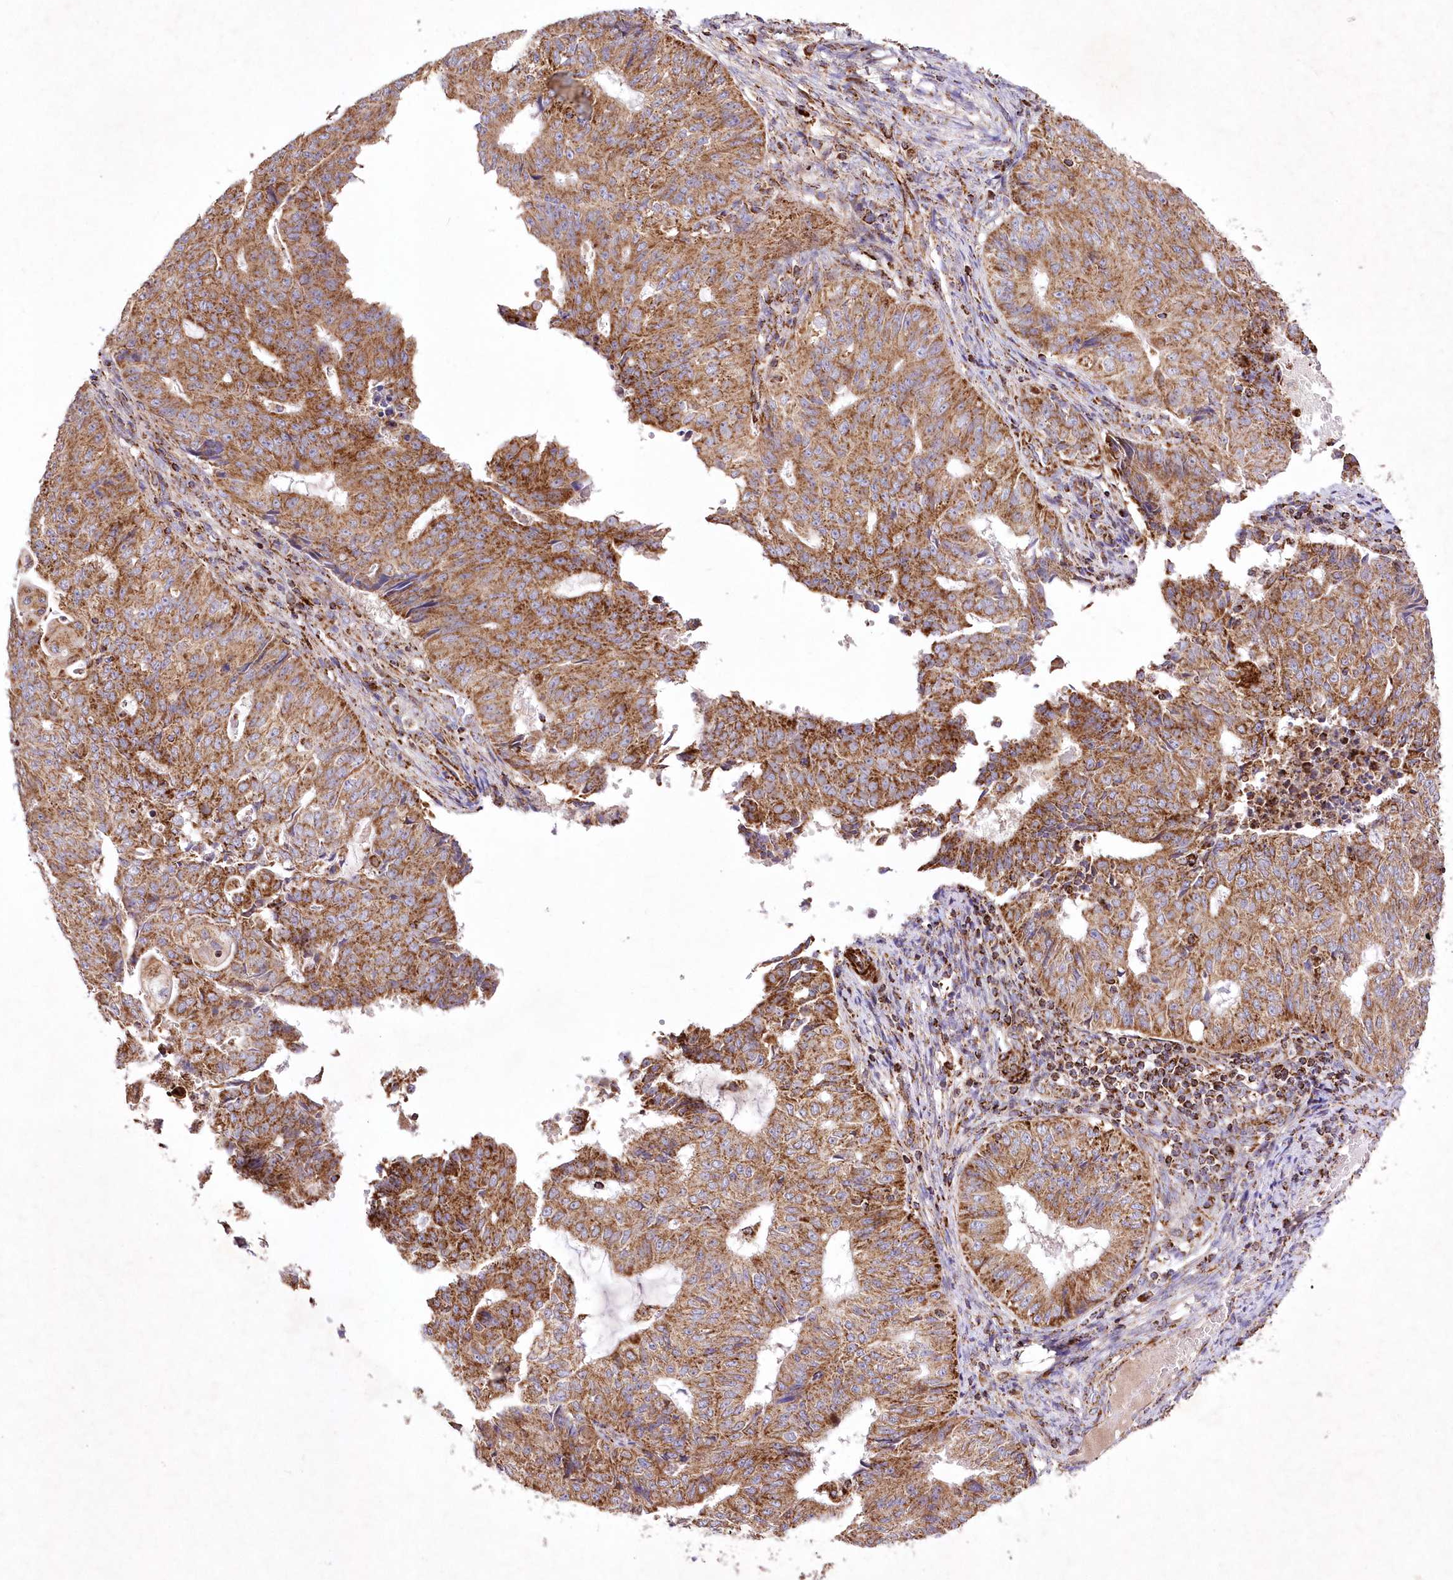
{"staining": {"intensity": "strong", "quantity": ">75%", "location": "cytoplasmic/membranous"}, "tissue": "endometrial cancer", "cell_type": "Tumor cells", "image_type": "cancer", "snomed": [{"axis": "morphology", "description": "Adenocarcinoma, NOS"}, {"axis": "topography", "description": "Endometrium"}], "caption": "Brown immunohistochemical staining in human endometrial cancer displays strong cytoplasmic/membranous positivity in approximately >75% of tumor cells. (IHC, brightfield microscopy, high magnification).", "gene": "ASNSD1", "patient": {"sex": "female", "age": 32}}